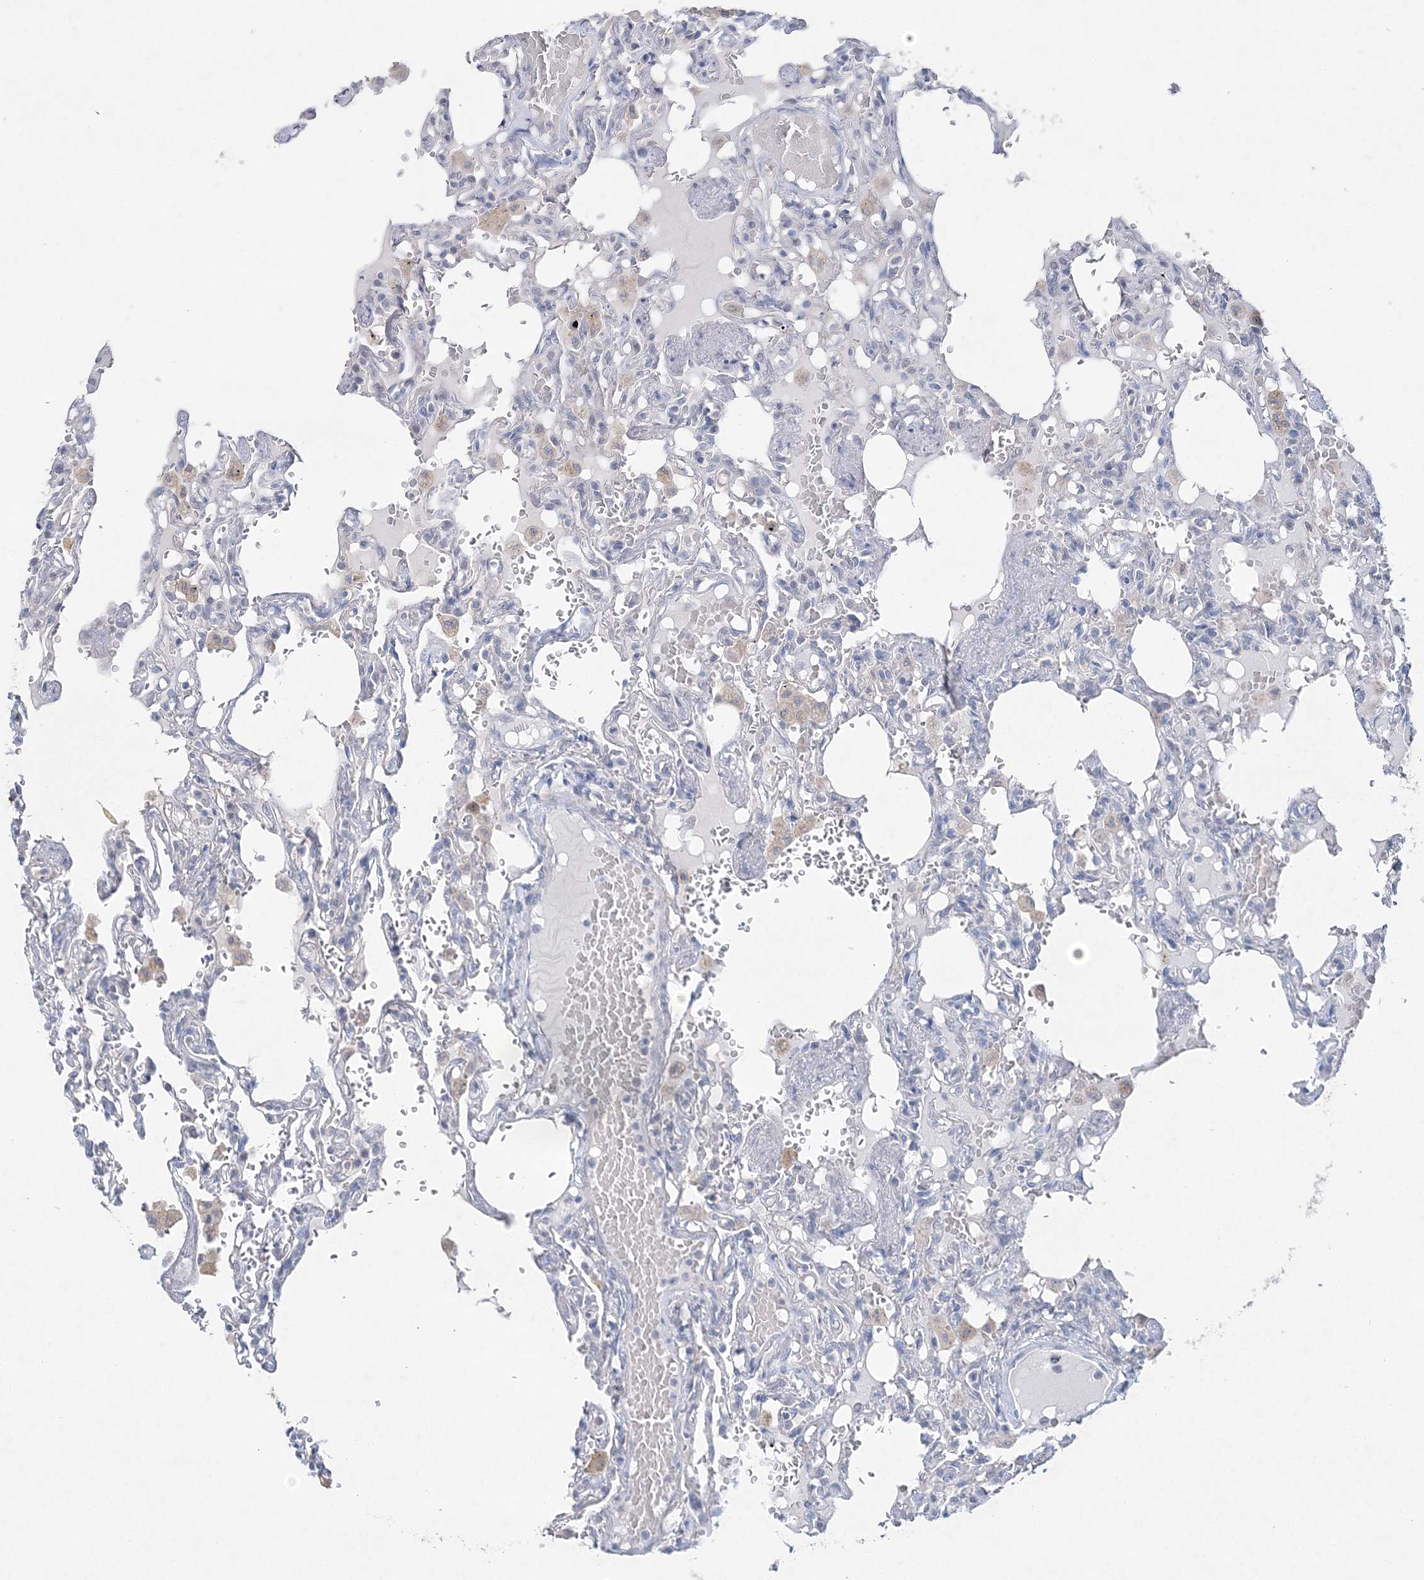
{"staining": {"intensity": "negative", "quantity": "none", "location": "none"}, "tissue": "lung", "cell_type": "Alveolar cells", "image_type": "normal", "snomed": [{"axis": "morphology", "description": "Normal tissue, NOS"}, {"axis": "topography", "description": "Lung"}], "caption": "IHC of unremarkable human lung shows no positivity in alveolar cells.", "gene": "MAT2B", "patient": {"sex": "male", "age": 21}}